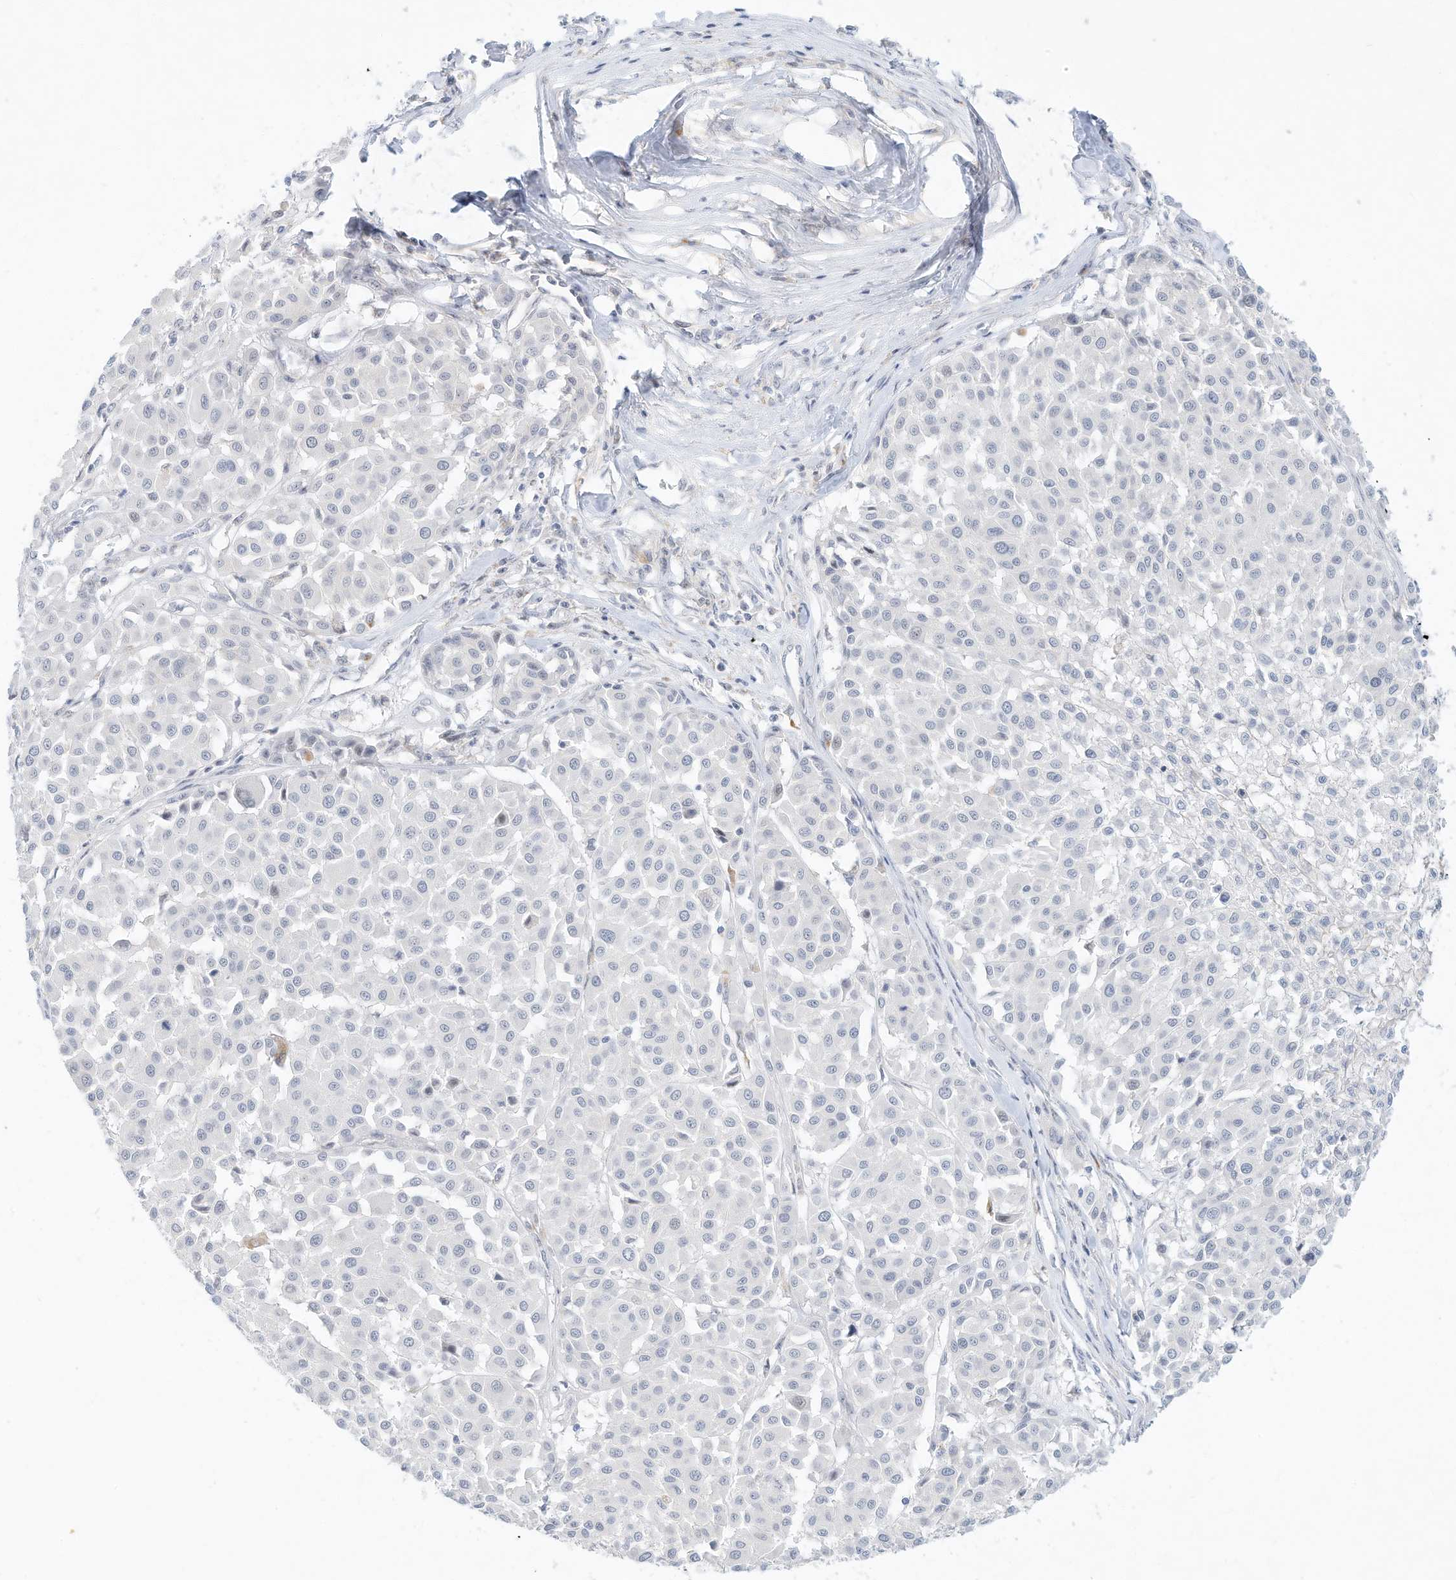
{"staining": {"intensity": "negative", "quantity": "none", "location": "none"}, "tissue": "melanoma", "cell_type": "Tumor cells", "image_type": "cancer", "snomed": [{"axis": "morphology", "description": "Malignant melanoma, Metastatic site"}, {"axis": "topography", "description": "Soft tissue"}], "caption": "Immunohistochemistry (IHC) image of neoplastic tissue: human malignant melanoma (metastatic site) stained with DAB exhibits no significant protein positivity in tumor cells. (Immunohistochemistry, brightfield microscopy, high magnification).", "gene": "PAK6", "patient": {"sex": "male", "age": 41}}